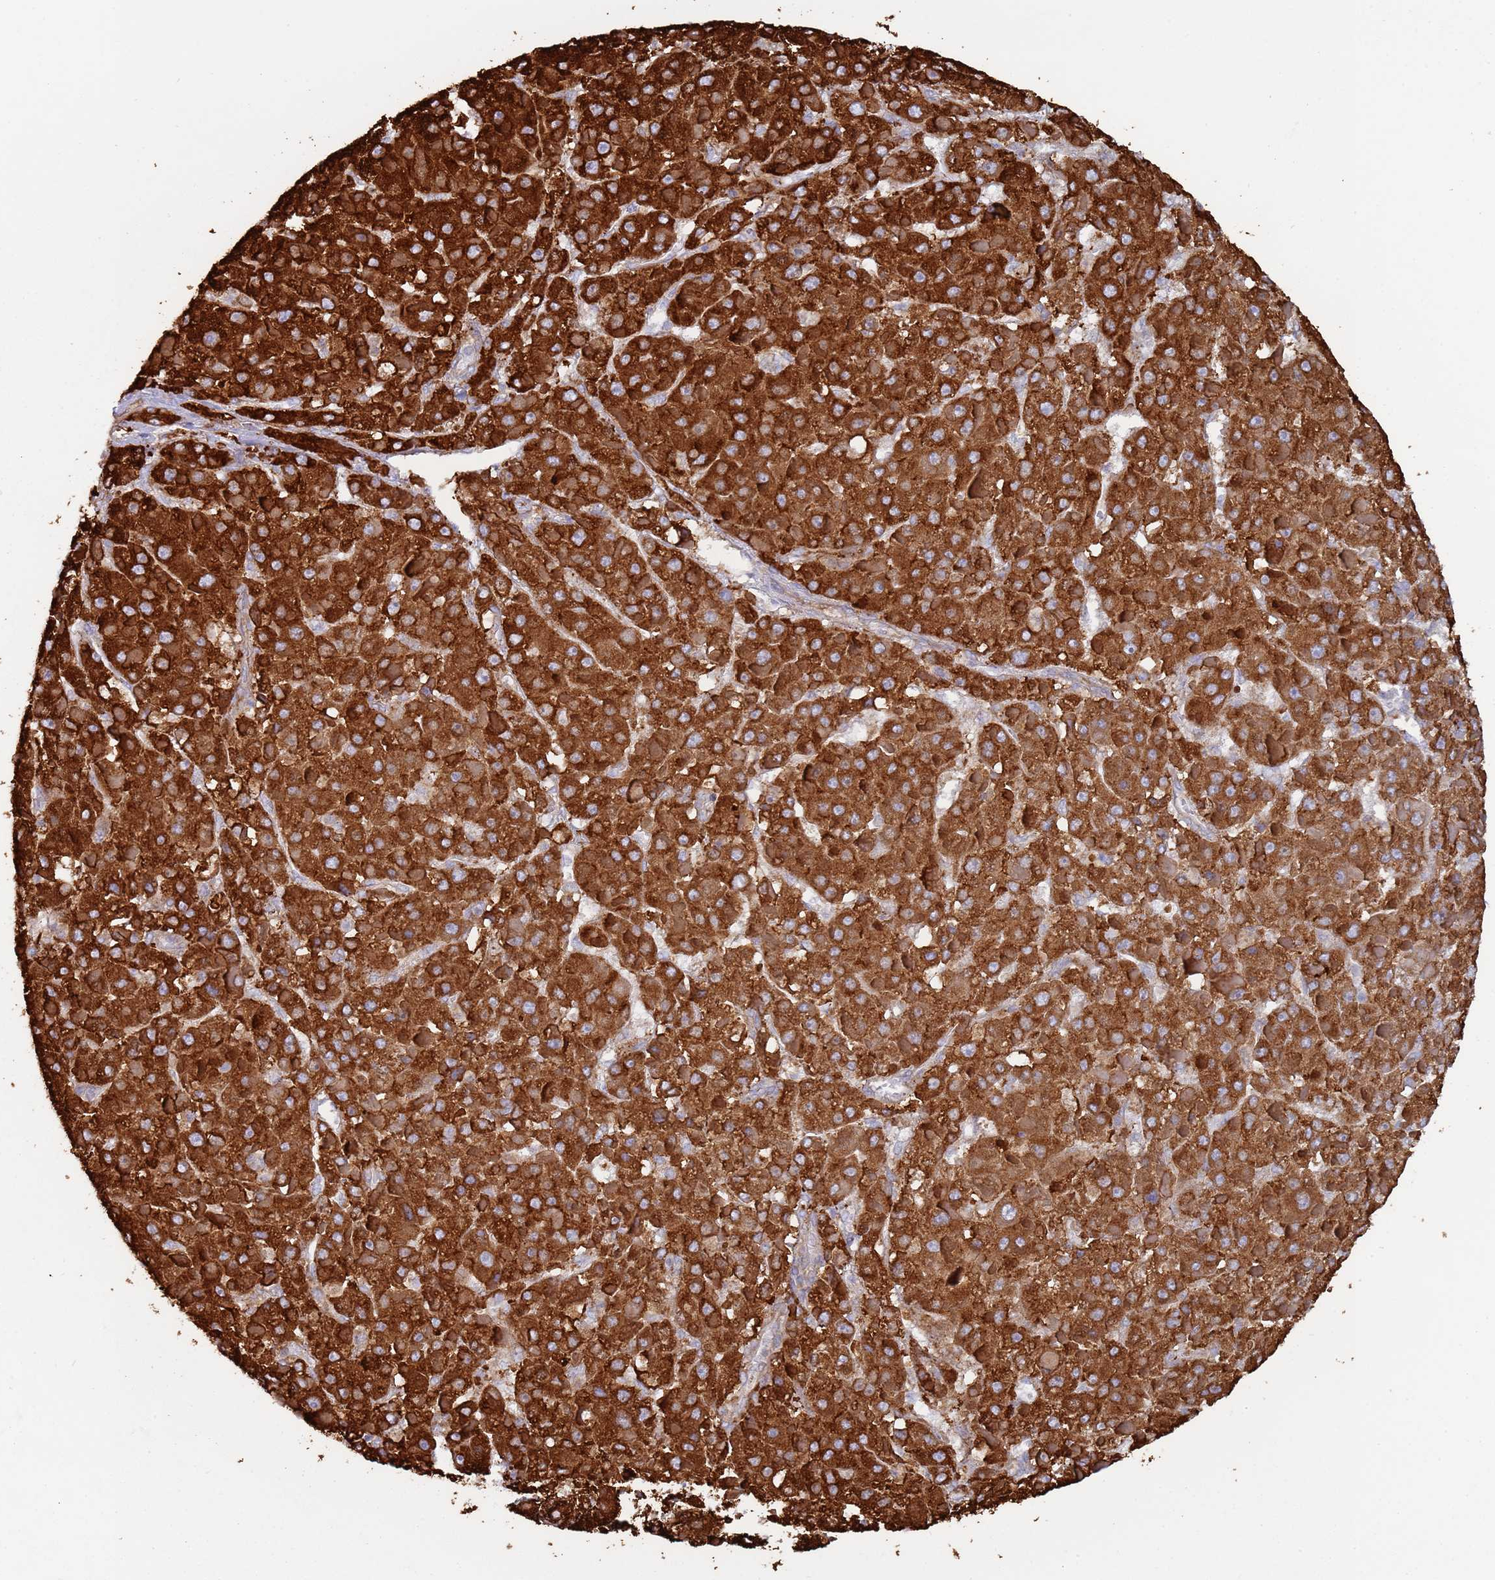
{"staining": {"intensity": "strong", "quantity": ">75%", "location": "cytoplasmic/membranous"}, "tissue": "liver cancer", "cell_type": "Tumor cells", "image_type": "cancer", "snomed": [{"axis": "morphology", "description": "Carcinoma, Hepatocellular, NOS"}, {"axis": "topography", "description": "Liver"}], "caption": "Human liver cancer stained with a protein marker displays strong staining in tumor cells.", "gene": "ZNF844", "patient": {"sex": "female", "age": 73}}